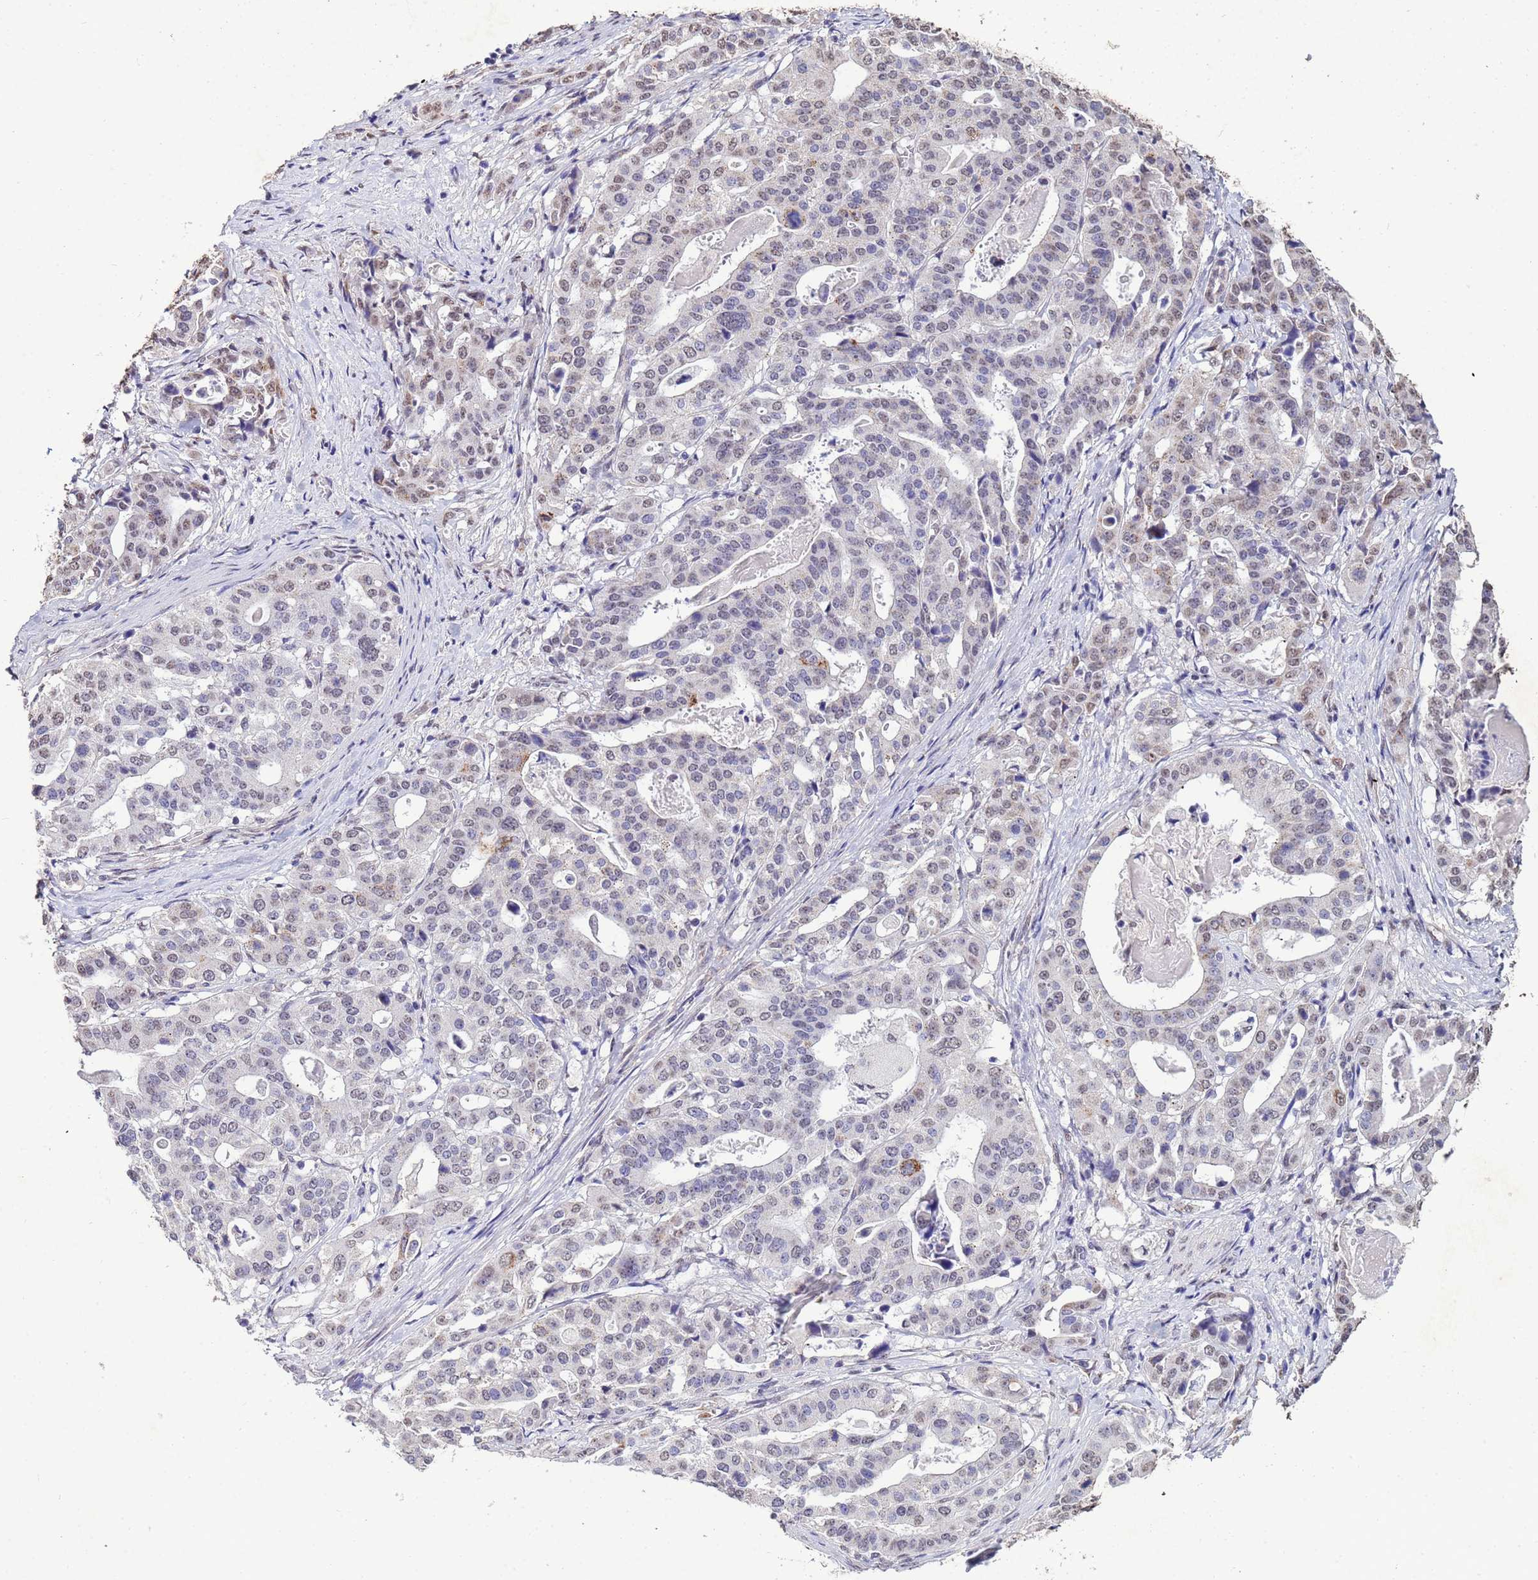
{"staining": {"intensity": "weak", "quantity": "25%-75%", "location": "nuclear"}, "tissue": "stomach cancer", "cell_type": "Tumor cells", "image_type": "cancer", "snomed": [{"axis": "morphology", "description": "Adenocarcinoma, NOS"}, {"axis": "topography", "description": "Stomach"}], "caption": "High-magnification brightfield microscopy of stomach cancer stained with DAB (3,3'-diaminobenzidine) (brown) and counterstained with hematoxylin (blue). tumor cells exhibit weak nuclear positivity is appreciated in about25%-75% of cells. Nuclei are stained in blue.", "gene": "TRIP6", "patient": {"sex": "male", "age": 48}}